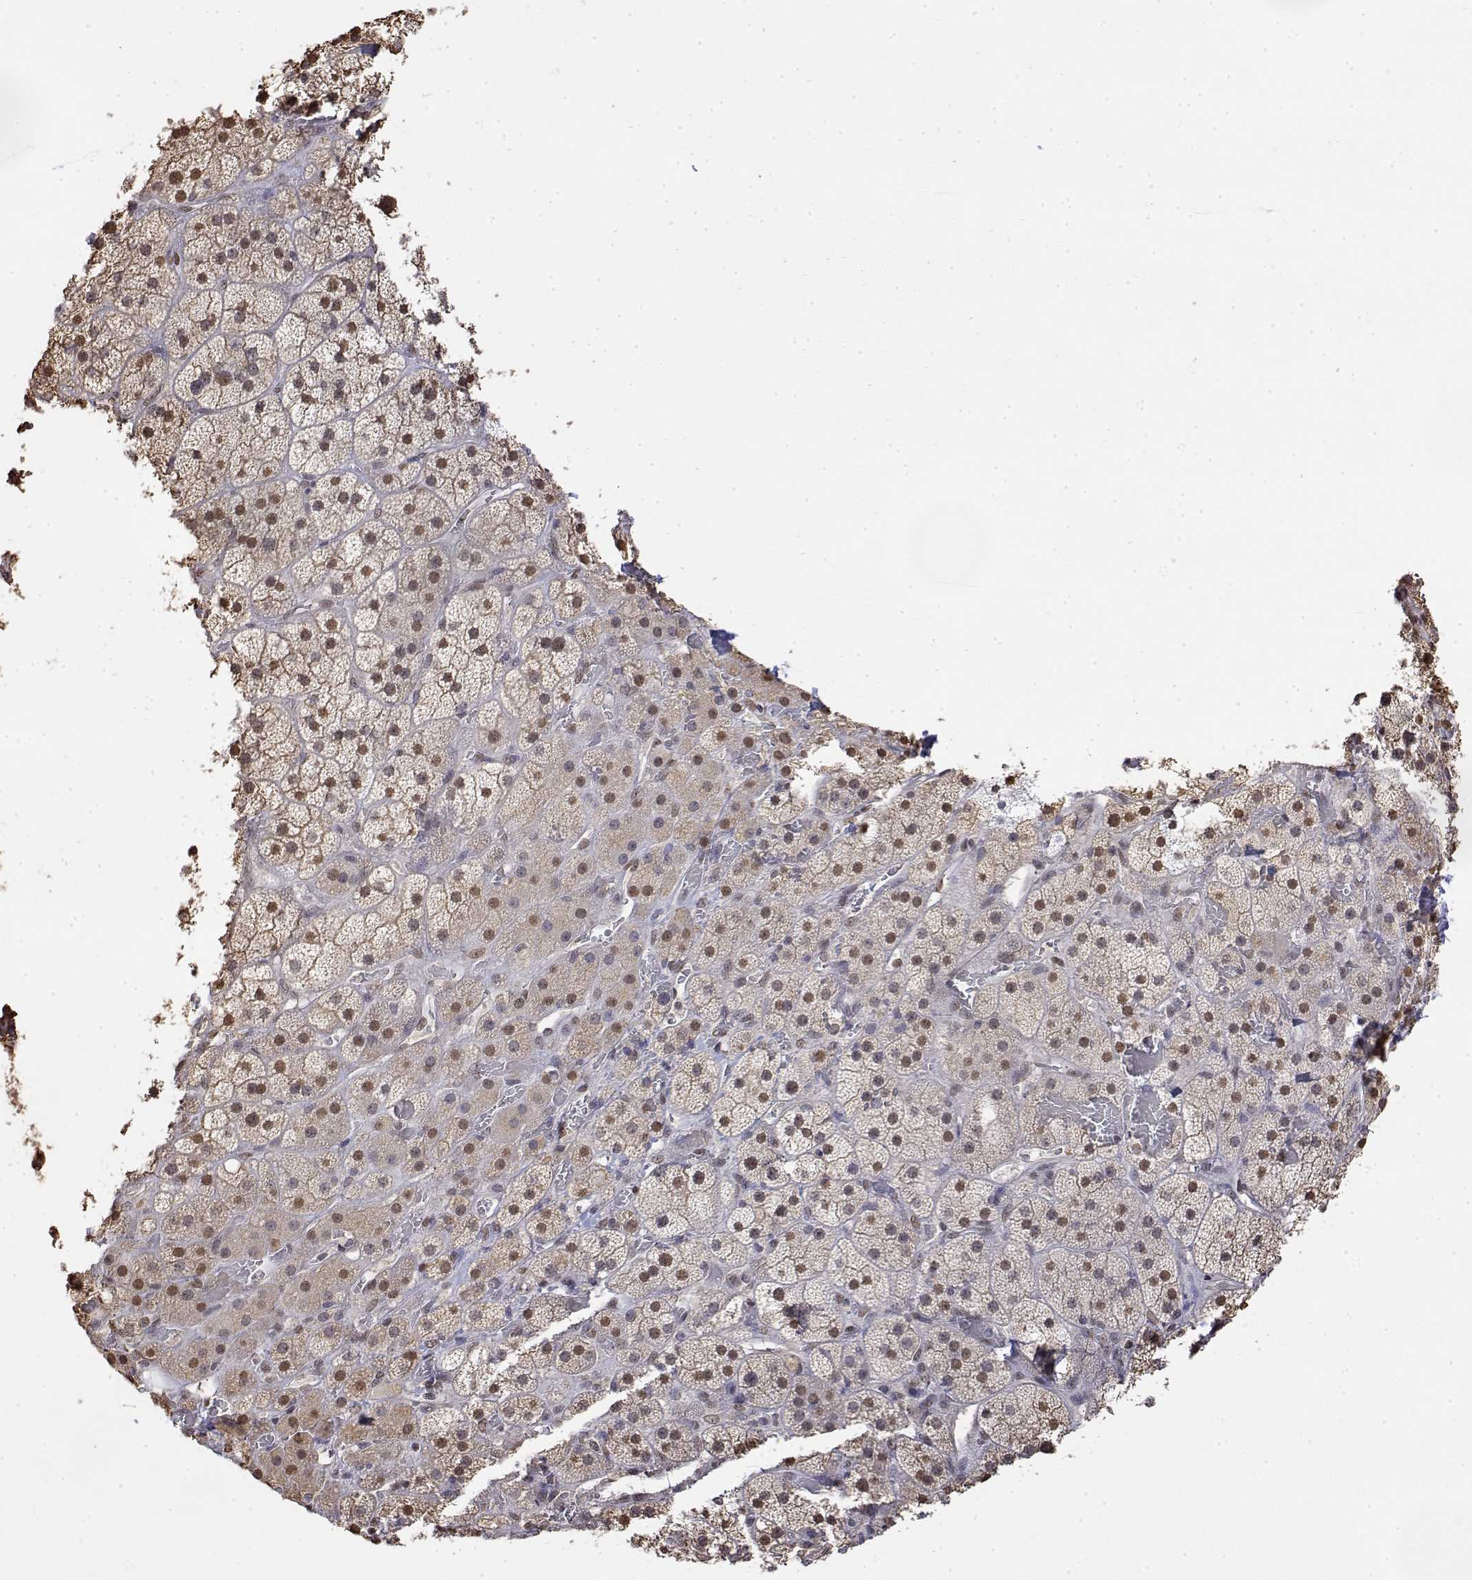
{"staining": {"intensity": "moderate", "quantity": ">75%", "location": "nuclear"}, "tissue": "adrenal gland", "cell_type": "Glandular cells", "image_type": "normal", "snomed": [{"axis": "morphology", "description": "Normal tissue, NOS"}, {"axis": "topography", "description": "Adrenal gland"}], "caption": "A brown stain highlights moderate nuclear positivity of a protein in glandular cells of unremarkable human adrenal gland.", "gene": "TPI1", "patient": {"sex": "male", "age": 57}}